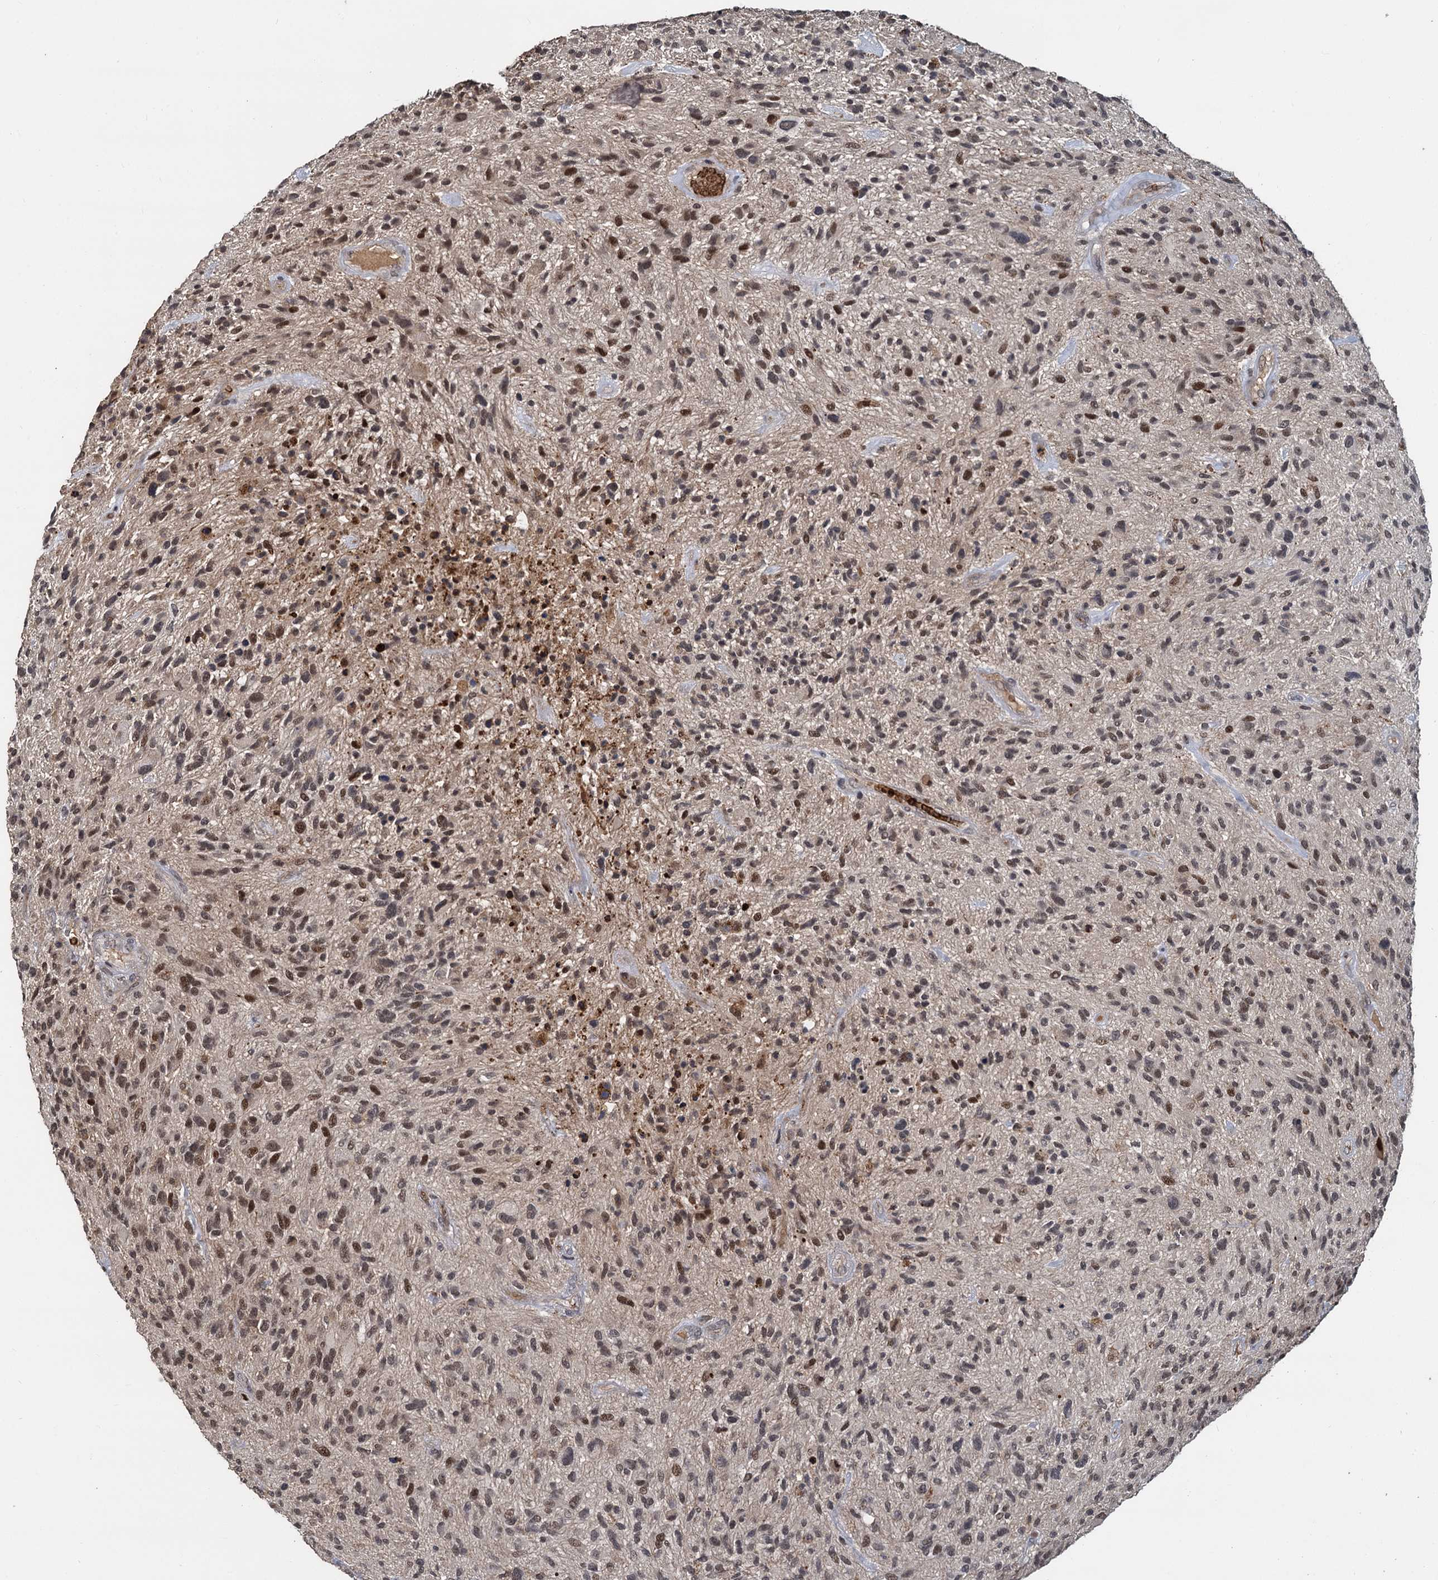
{"staining": {"intensity": "moderate", "quantity": ">75%", "location": "nuclear"}, "tissue": "glioma", "cell_type": "Tumor cells", "image_type": "cancer", "snomed": [{"axis": "morphology", "description": "Glioma, malignant, High grade"}, {"axis": "topography", "description": "Brain"}], "caption": "Glioma stained for a protein (brown) displays moderate nuclear positive positivity in approximately >75% of tumor cells.", "gene": "FANCI", "patient": {"sex": "male", "age": 47}}